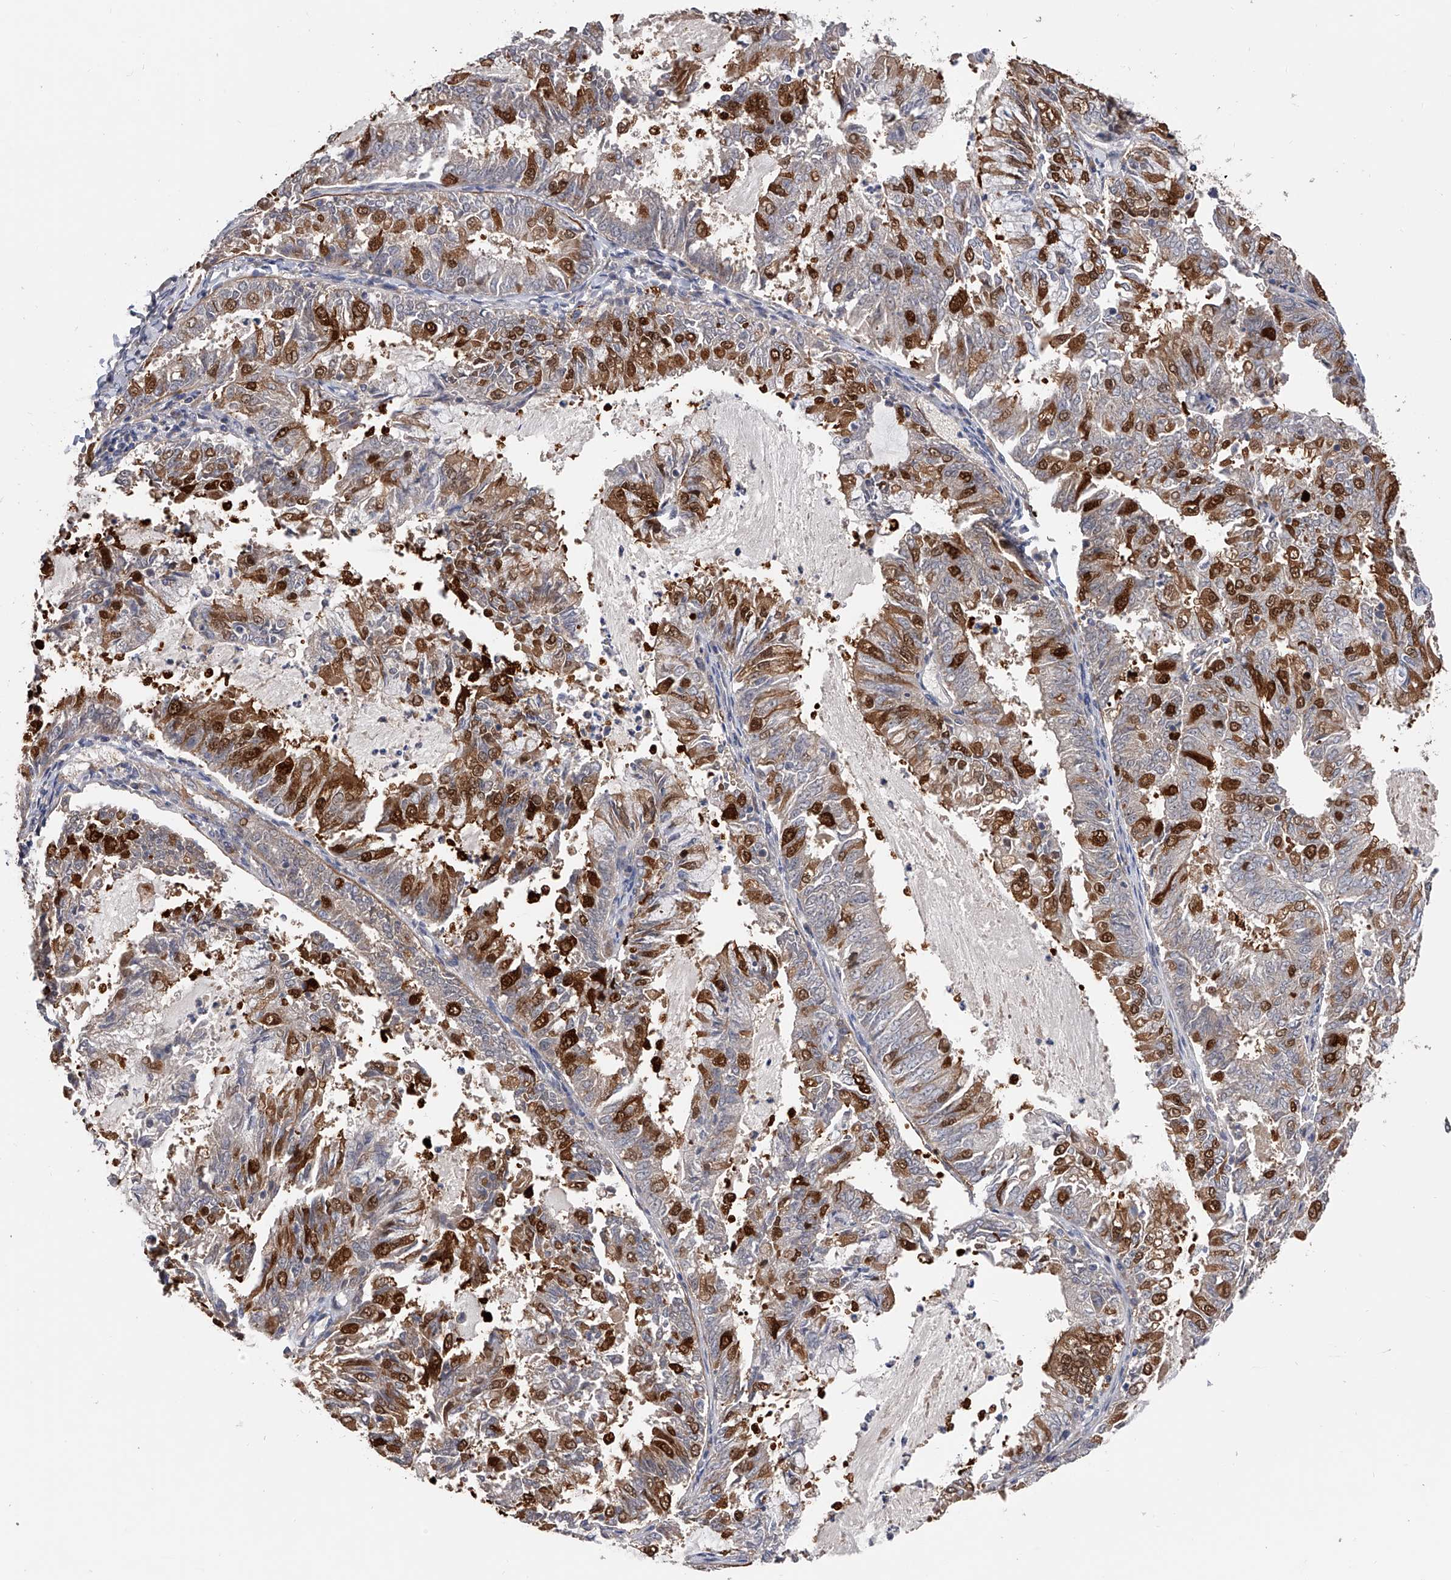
{"staining": {"intensity": "strong", "quantity": "25%-75%", "location": "cytoplasmic/membranous,nuclear"}, "tissue": "endometrial cancer", "cell_type": "Tumor cells", "image_type": "cancer", "snomed": [{"axis": "morphology", "description": "Adenocarcinoma, NOS"}, {"axis": "topography", "description": "Endometrium"}], "caption": "An image of adenocarcinoma (endometrial) stained for a protein exhibits strong cytoplasmic/membranous and nuclear brown staining in tumor cells.", "gene": "CFAP298", "patient": {"sex": "female", "age": 57}}